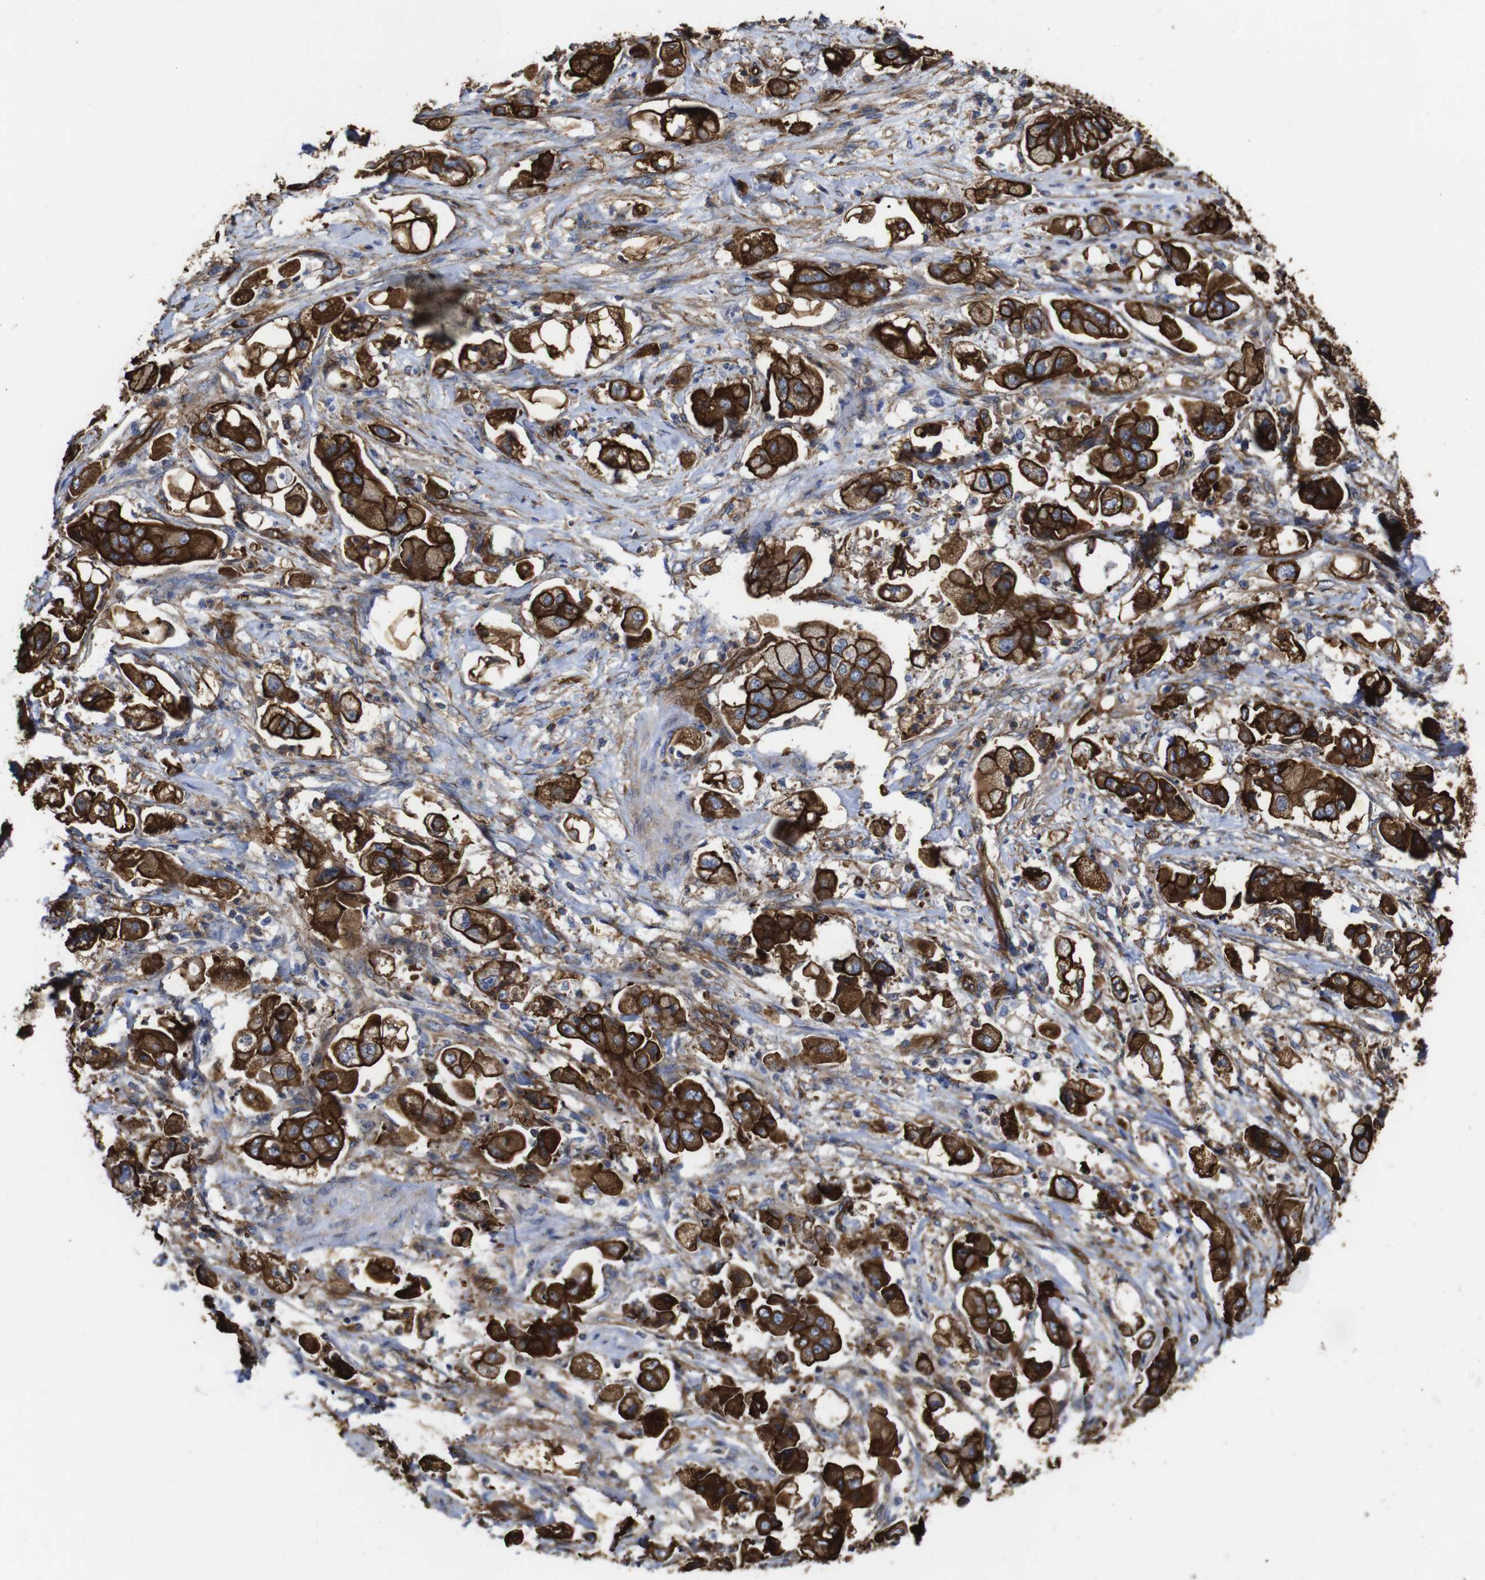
{"staining": {"intensity": "strong", "quantity": ">75%", "location": "cytoplasmic/membranous"}, "tissue": "stomach cancer", "cell_type": "Tumor cells", "image_type": "cancer", "snomed": [{"axis": "morphology", "description": "Adenocarcinoma, NOS"}, {"axis": "topography", "description": "Stomach"}], "caption": "Stomach cancer was stained to show a protein in brown. There is high levels of strong cytoplasmic/membranous expression in approximately >75% of tumor cells. (IHC, brightfield microscopy, high magnification).", "gene": "SPTBN1", "patient": {"sex": "male", "age": 62}}